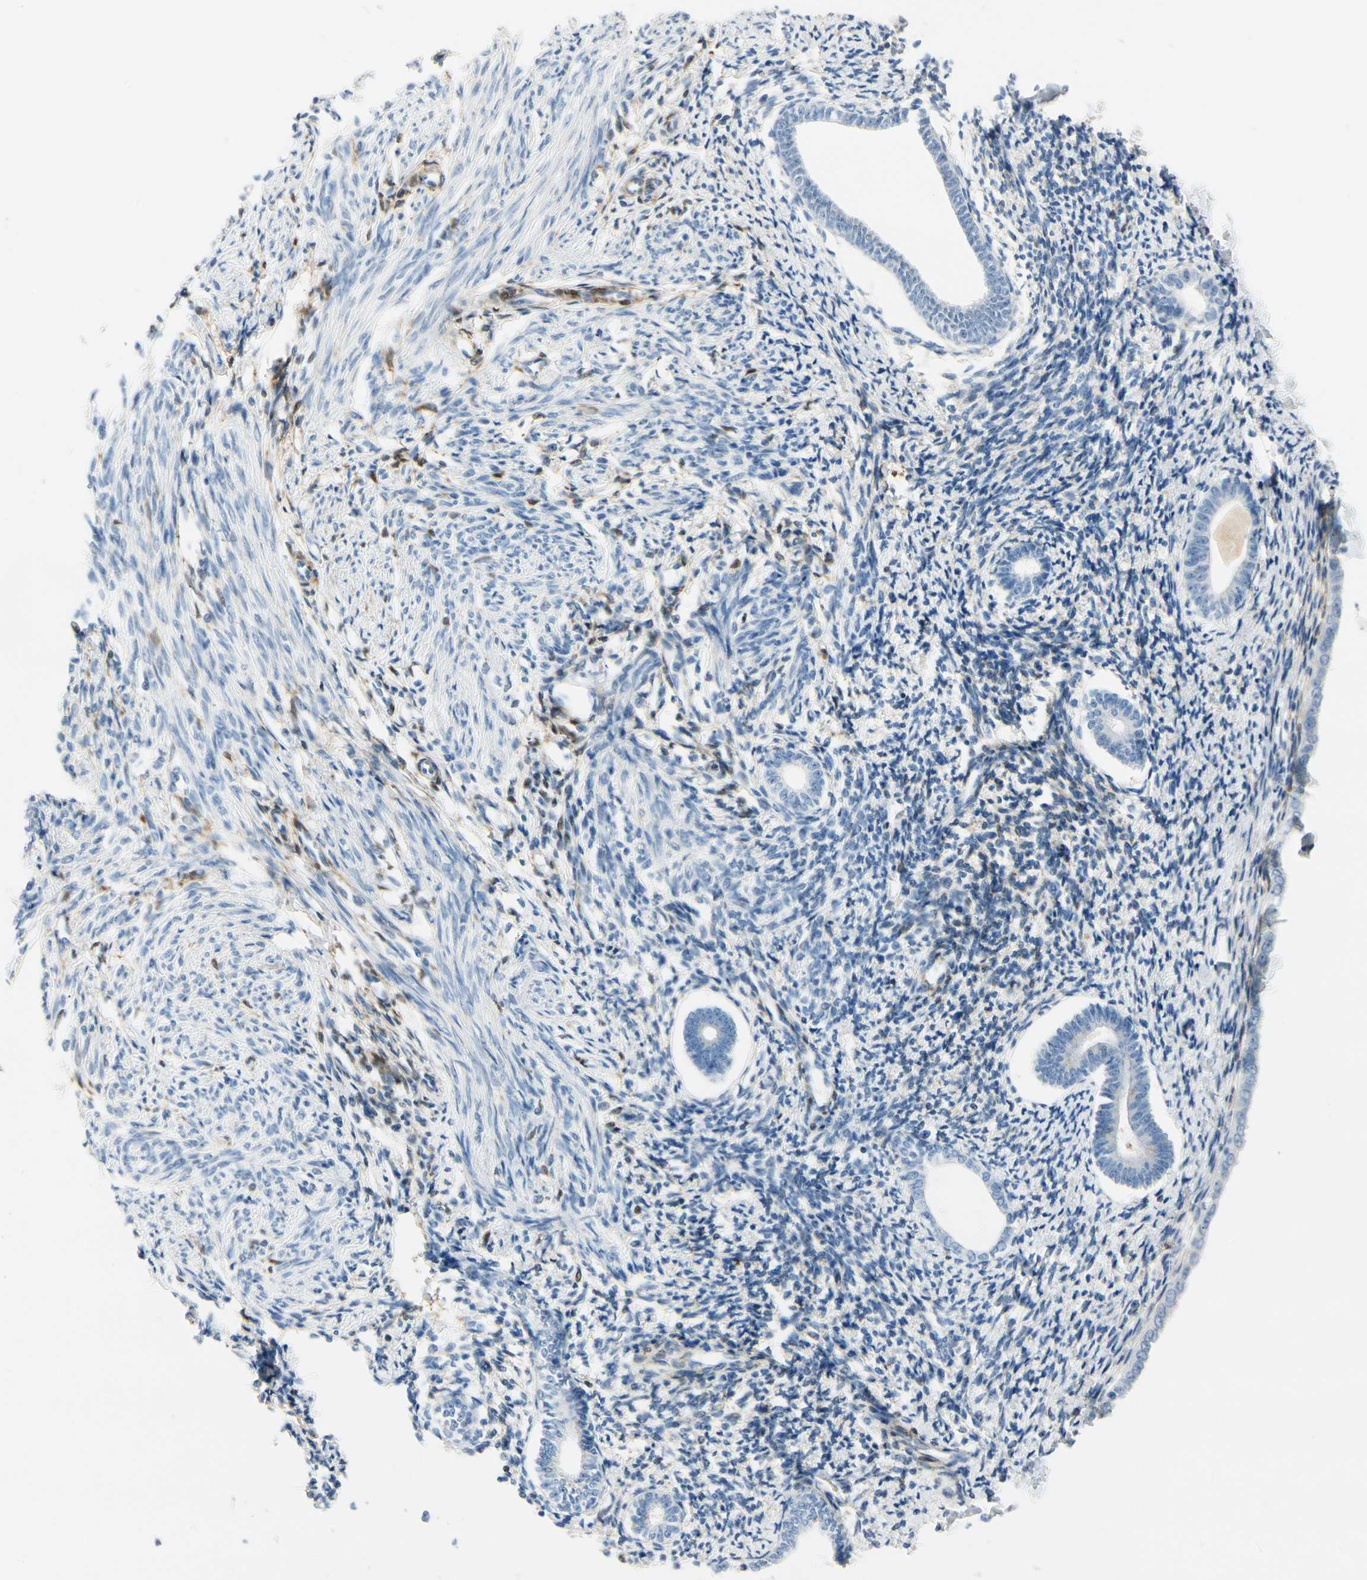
{"staining": {"intensity": "moderate", "quantity": "25%-75%", "location": "cytoplasmic/membranous"}, "tissue": "endometrium", "cell_type": "Cells in endometrial stroma", "image_type": "normal", "snomed": [{"axis": "morphology", "description": "Normal tissue, NOS"}, {"axis": "topography", "description": "Endometrium"}], "caption": "Brown immunohistochemical staining in normal endometrium shows moderate cytoplasmic/membranous staining in approximately 25%-75% of cells in endometrial stroma. (DAB IHC with brightfield microscopy, high magnification).", "gene": "AMPH", "patient": {"sex": "female", "age": 71}}